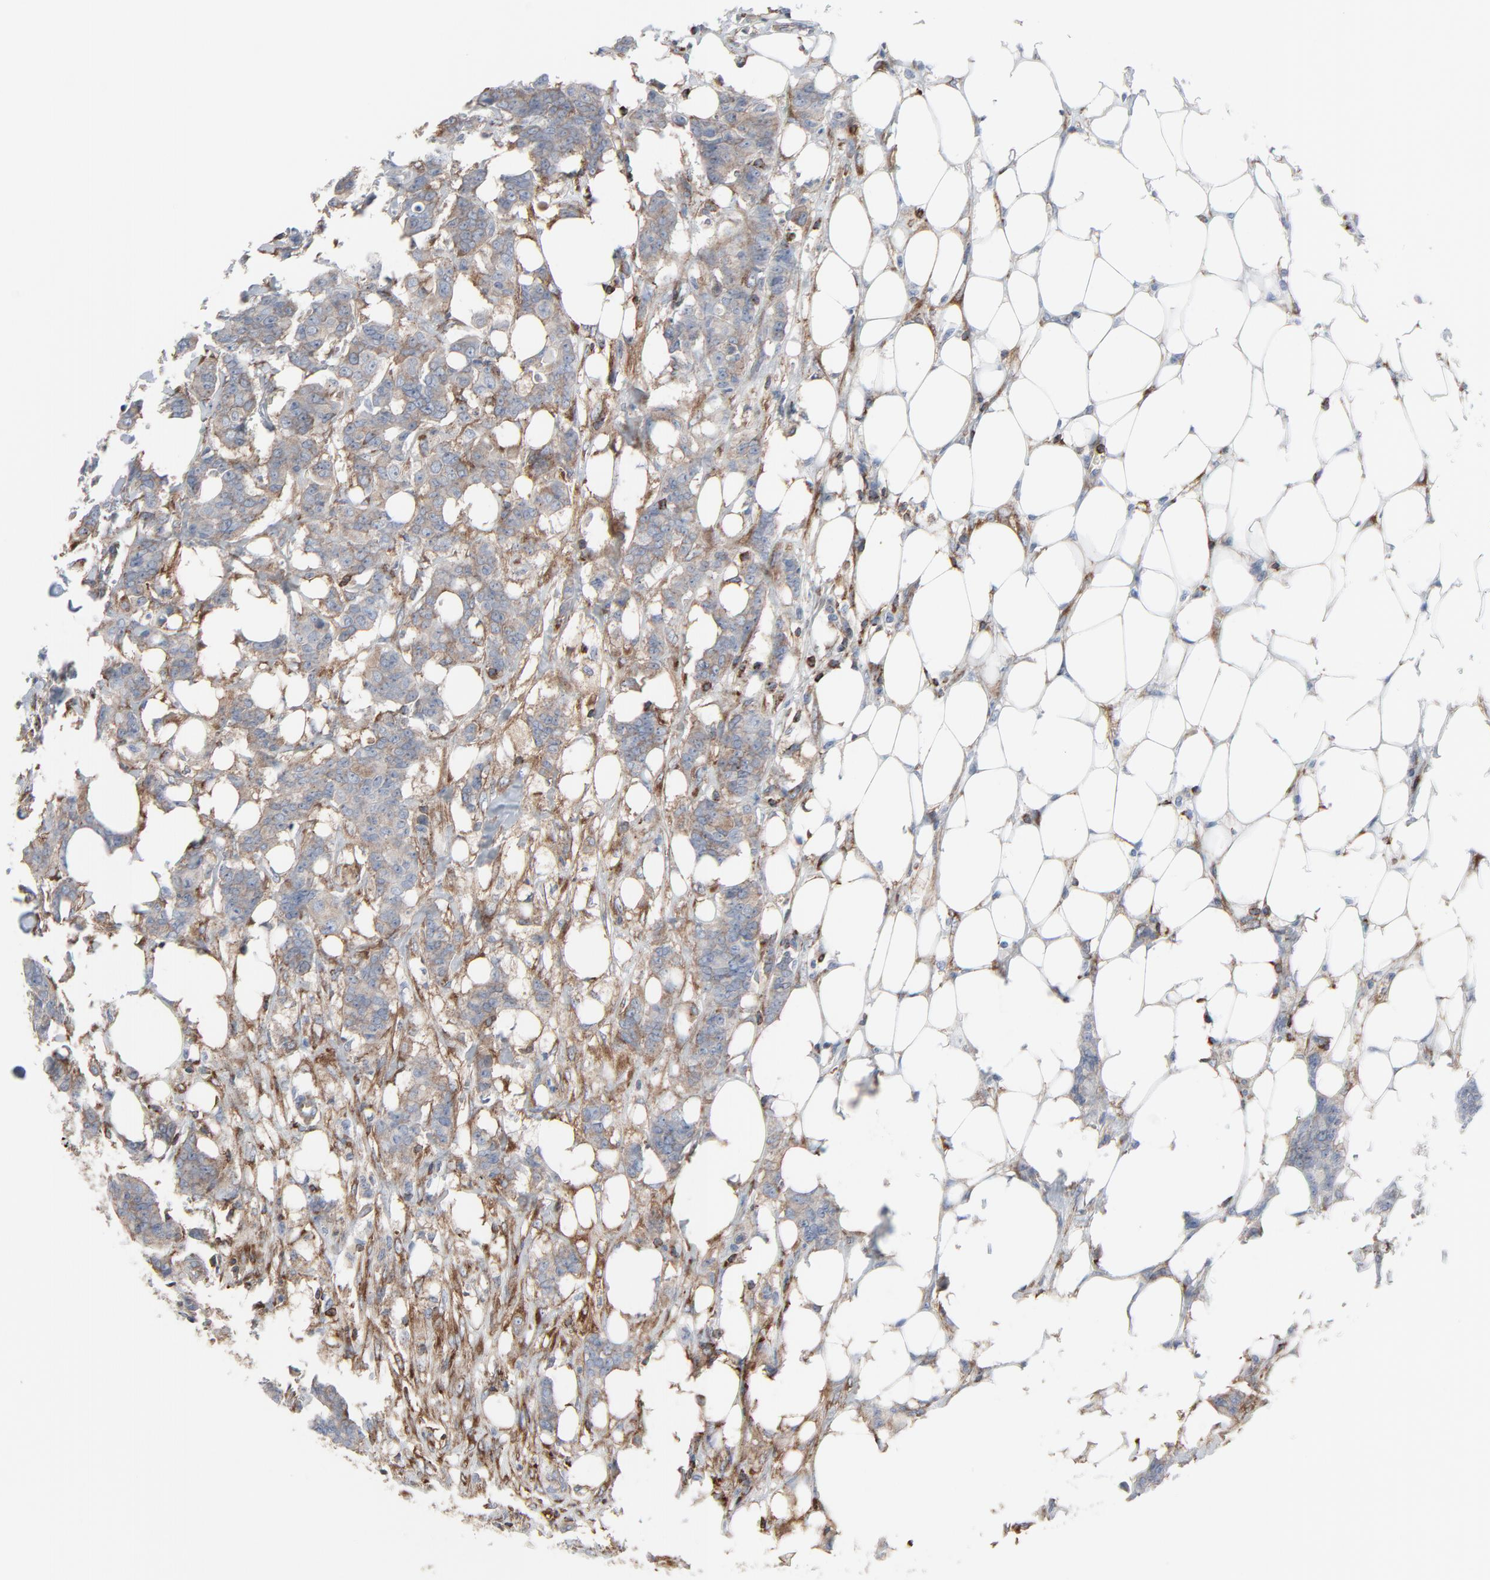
{"staining": {"intensity": "weak", "quantity": ">75%", "location": "cytoplasmic/membranous"}, "tissue": "breast cancer", "cell_type": "Tumor cells", "image_type": "cancer", "snomed": [{"axis": "morphology", "description": "Duct carcinoma"}, {"axis": "topography", "description": "Breast"}], "caption": "The photomicrograph reveals a brown stain indicating the presence of a protein in the cytoplasmic/membranous of tumor cells in breast cancer (infiltrating ductal carcinoma).", "gene": "OPTN", "patient": {"sex": "female", "age": 40}}